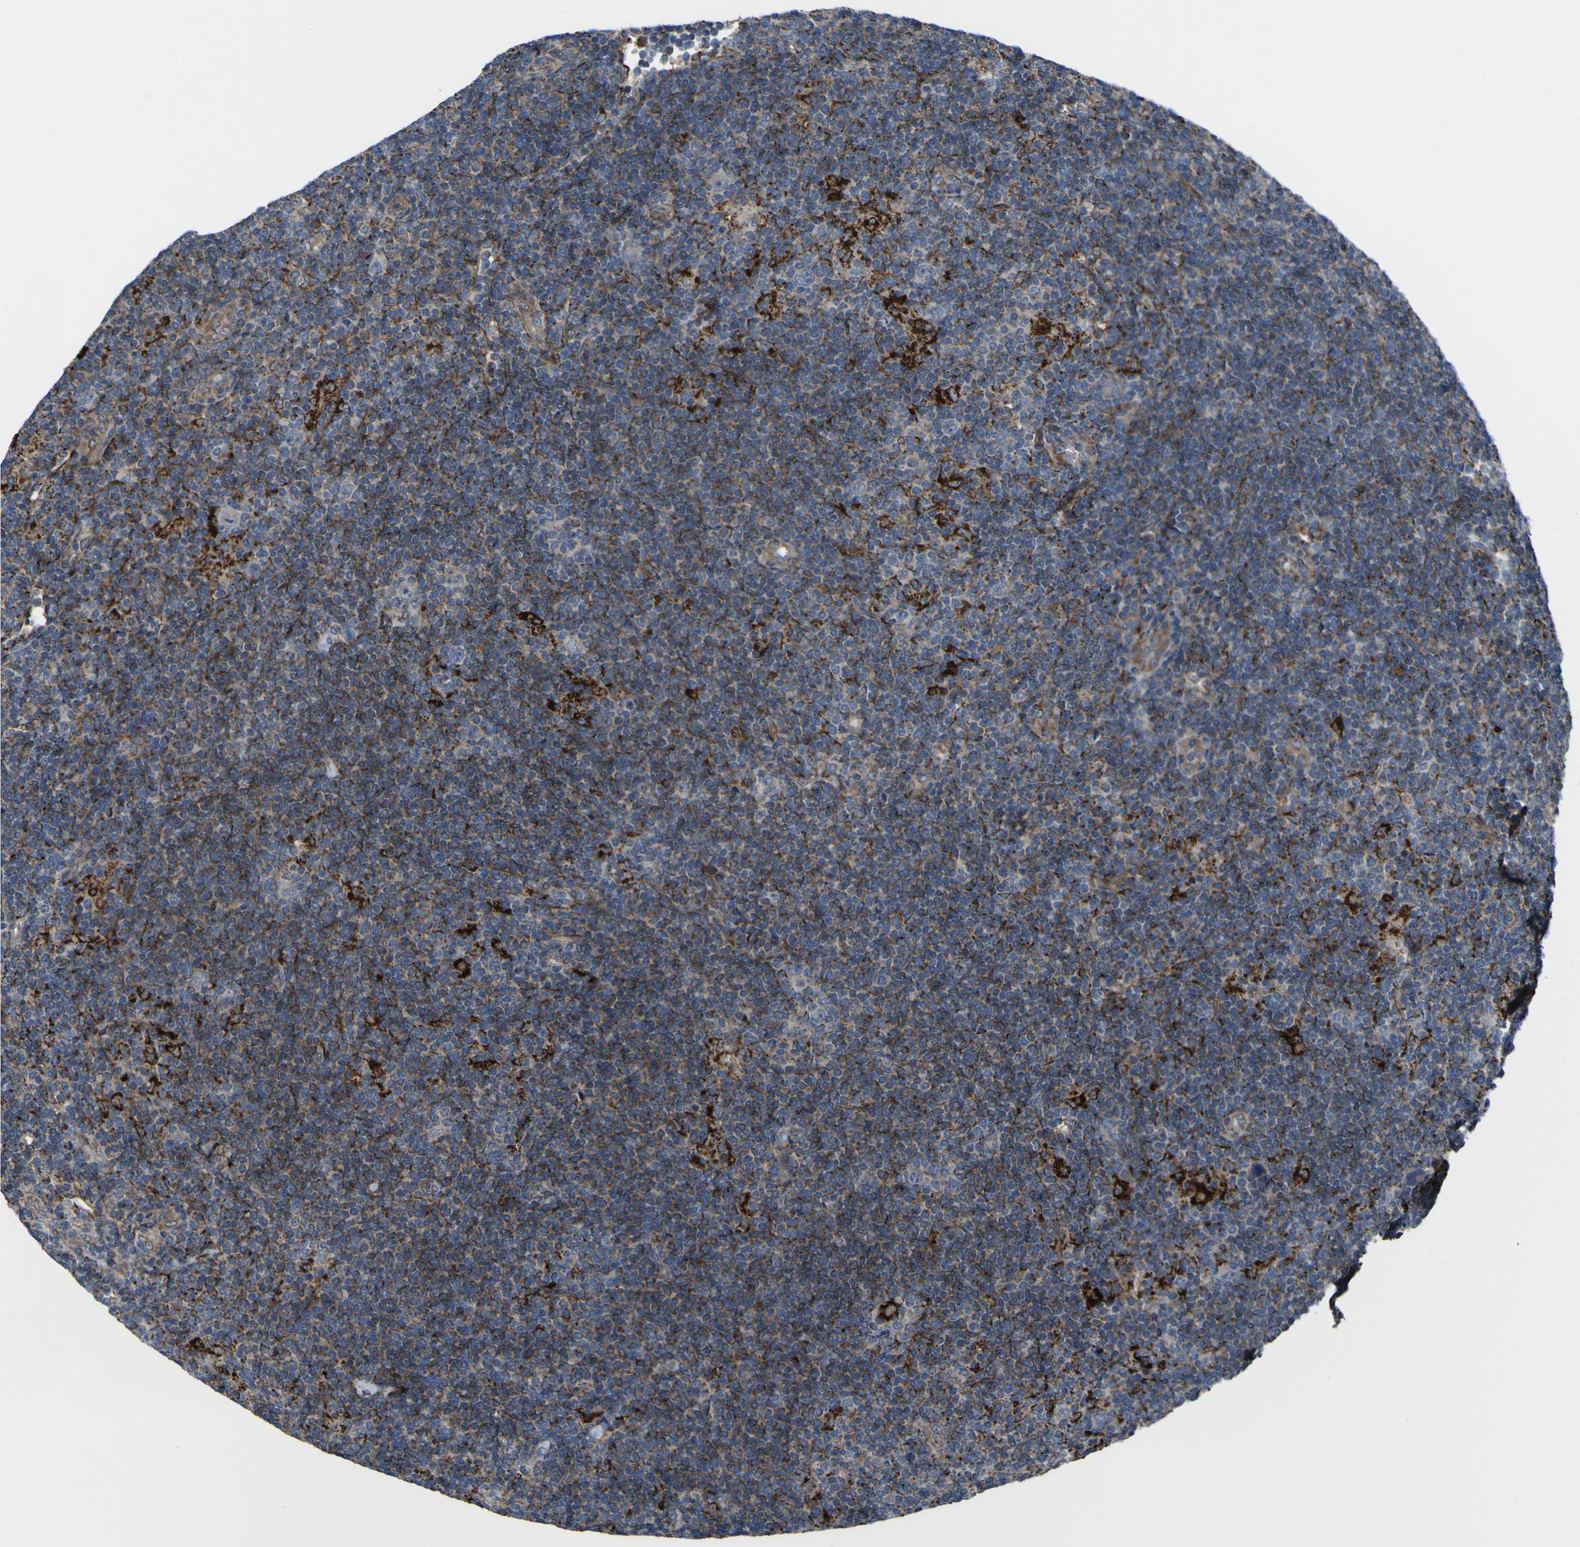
{"staining": {"intensity": "negative", "quantity": "none", "location": "none"}, "tissue": "lymphoma", "cell_type": "Tumor cells", "image_type": "cancer", "snomed": [{"axis": "morphology", "description": "Hodgkin's disease, NOS"}, {"axis": "topography", "description": "Lymph node"}], "caption": "A high-resolution histopathology image shows immunohistochemistry (IHC) staining of lymphoma, which reveals no significant staining in tumor cells.", "gene": "GPLD1", "patient": {"sex": "female", "age": 57}}